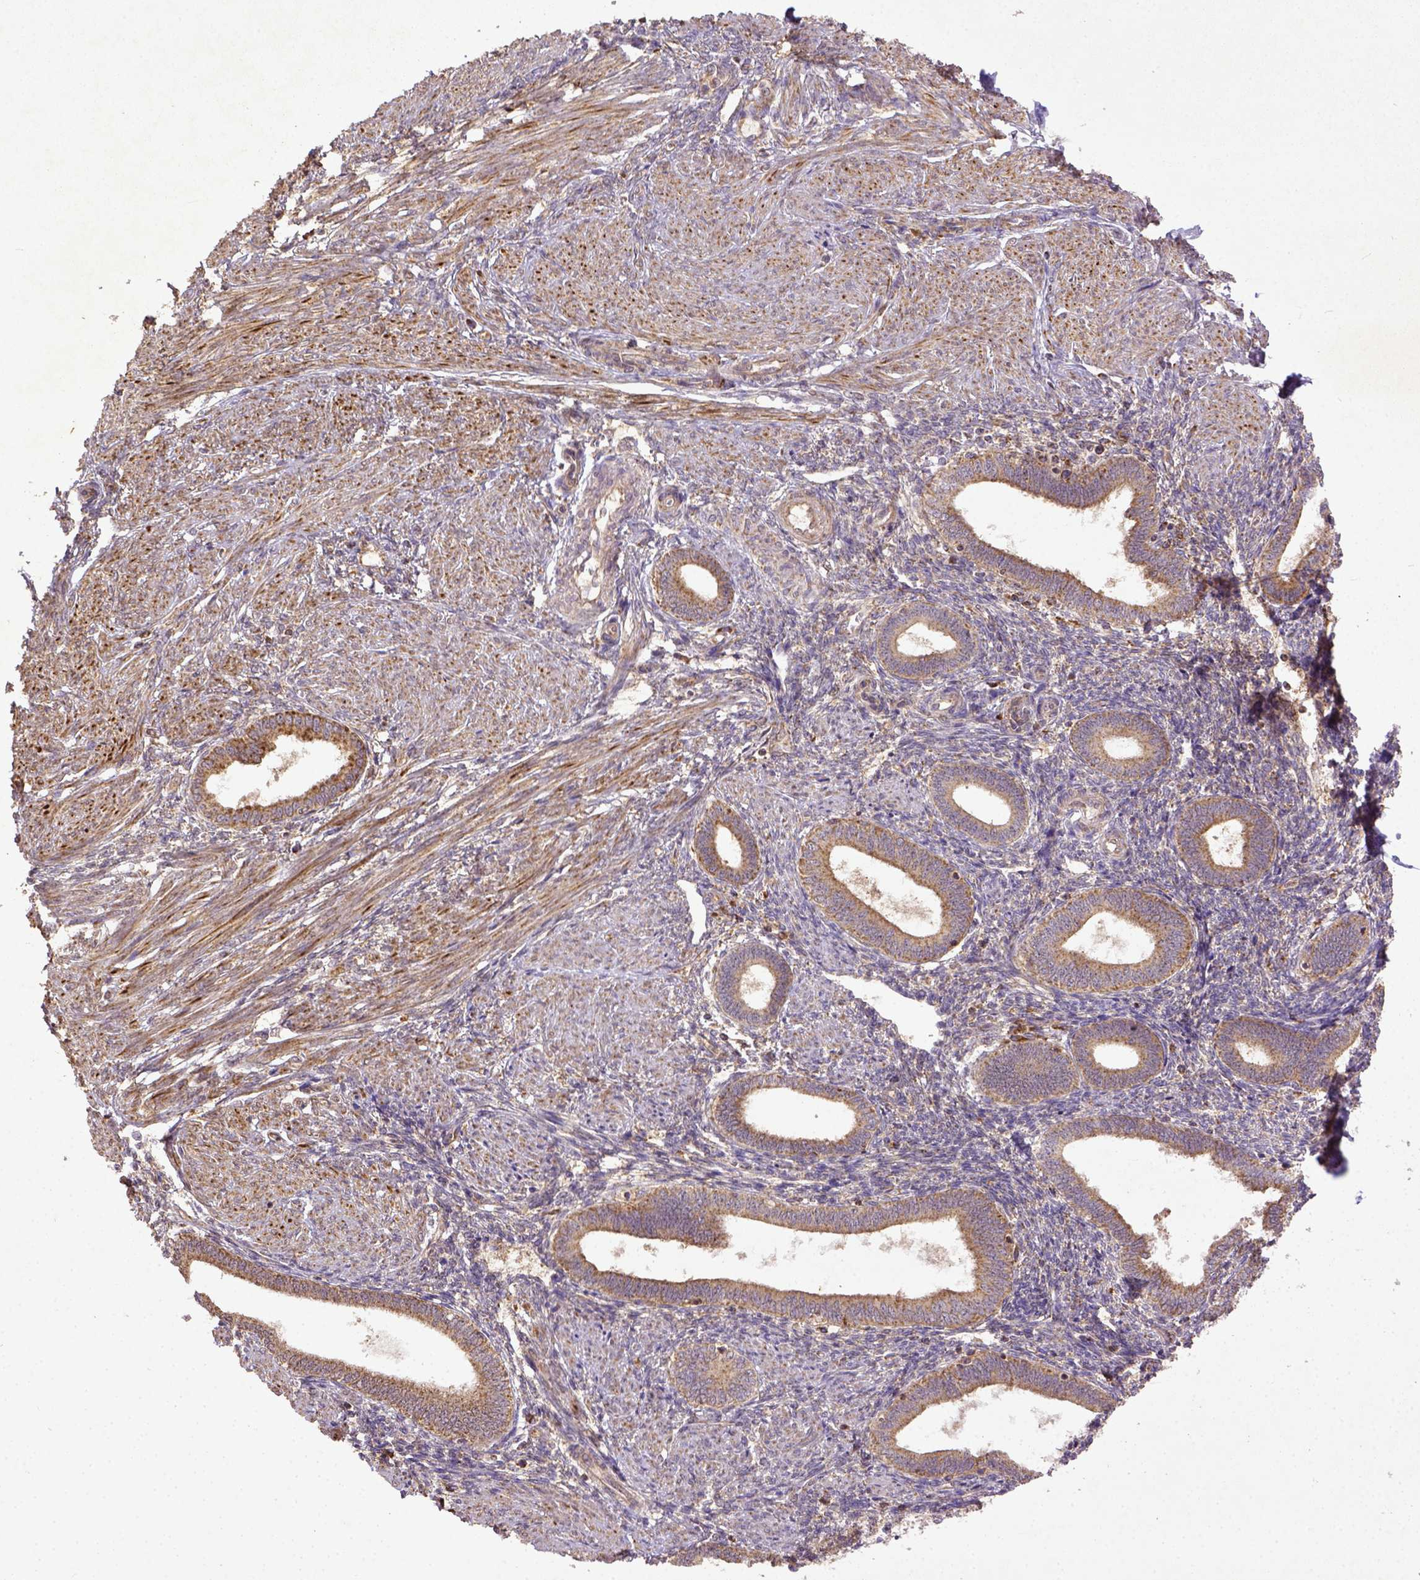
{"staining": {"intensity": "moderate", "quantity": "25%-75%", "location": "cytoplasmic/membranous"}, "tissue": "endometrium", "cell_type": "Cells in endometrial stroma", "image_type": "normal", "snomed": [{"axis": "morphology", "description": "Normal tissue, NOS"}, {"axis": "topography", "description": "Endometrium"}], "caption": "The image shows staining of normal endometrium, revealing moderate cytoplasmic/membranous protein expression (brown color) within cells in endometrial stroma. (IHC, brightfield microscopy, high magnification).", "gene": "MT", "patient": {"sex": "female", "age": 42}}